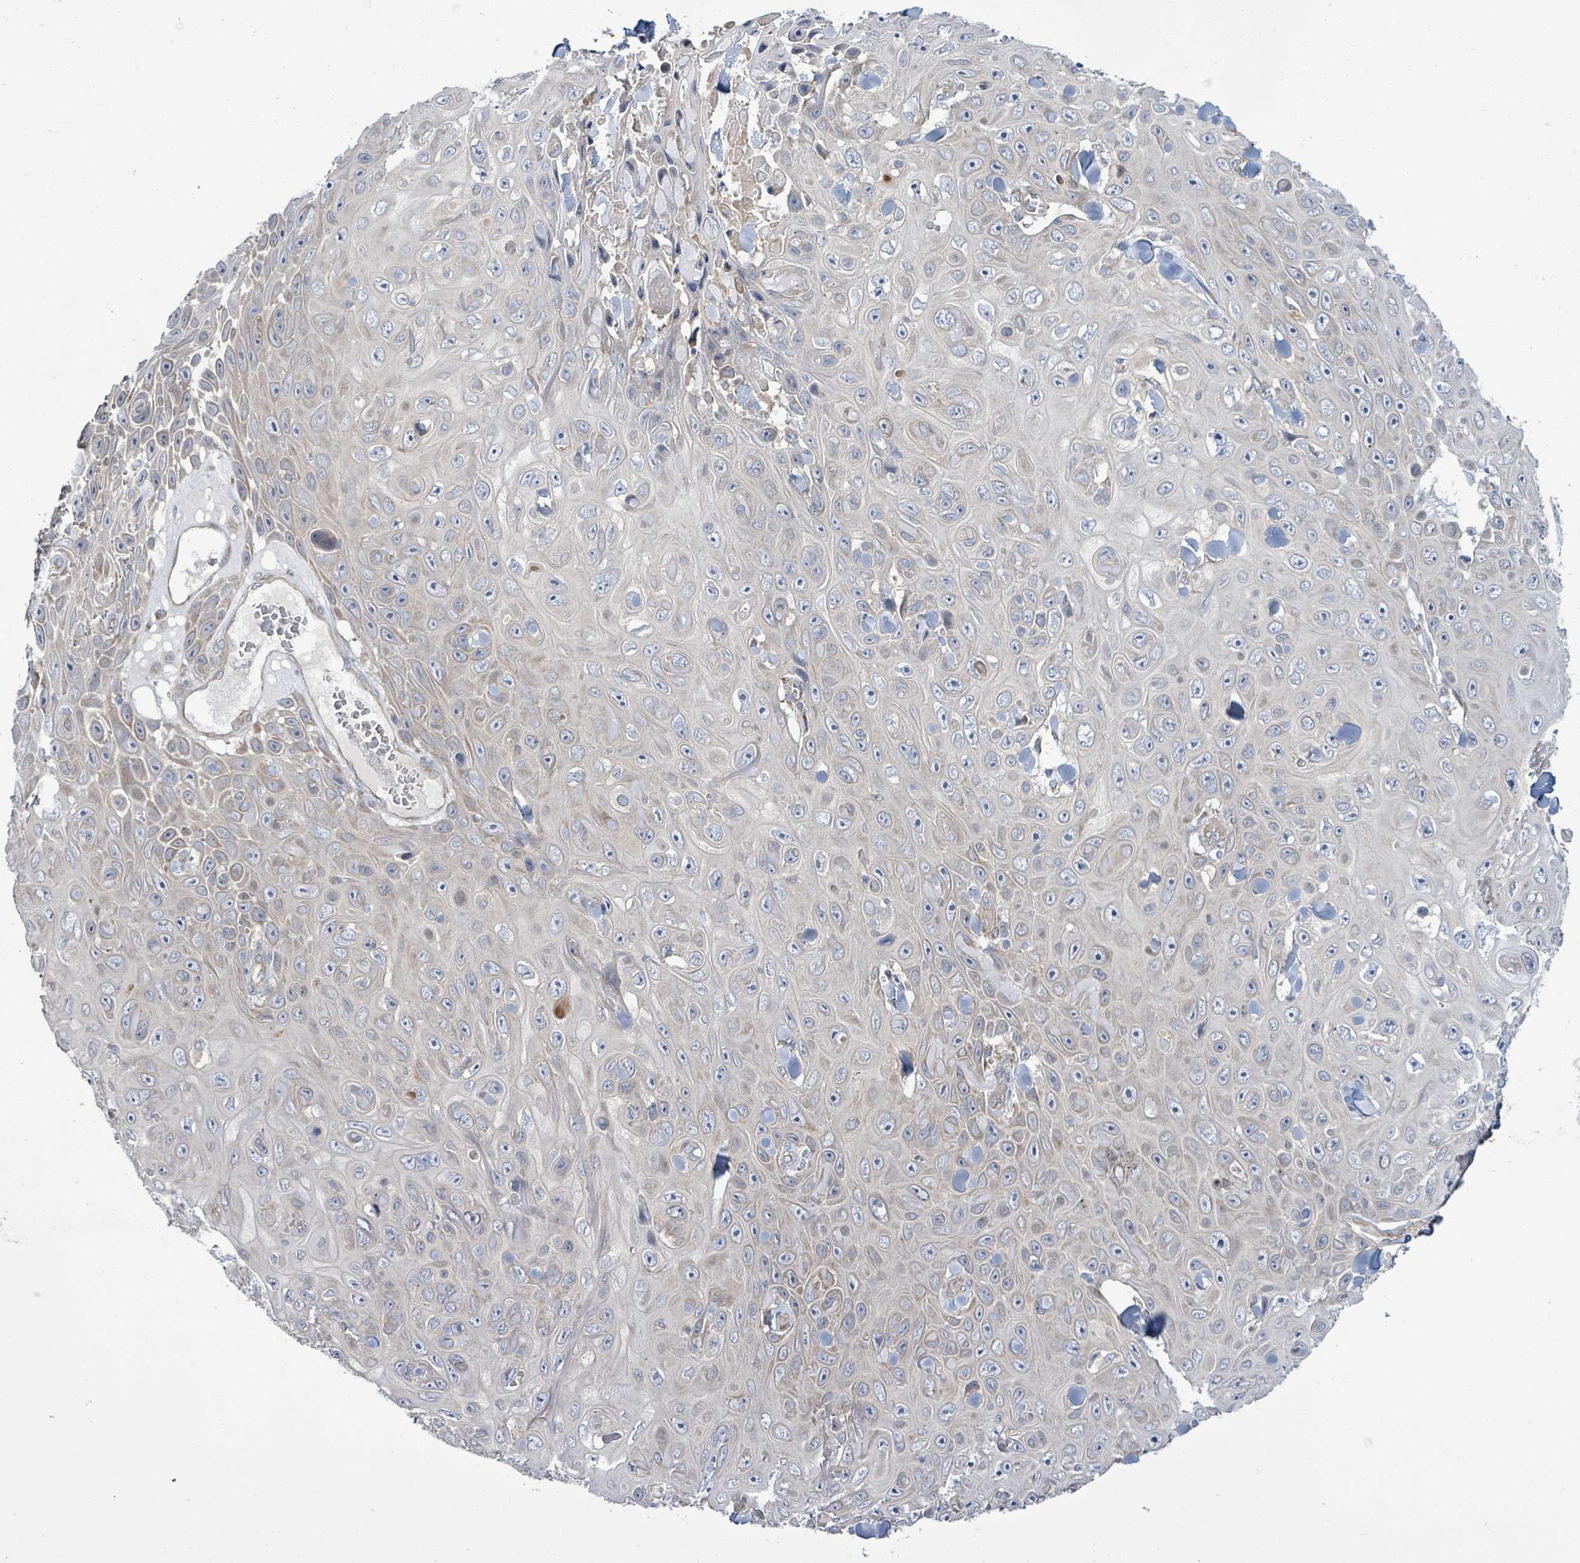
{"staining": {"intensity": "weak", "quantity": "<25%", "location": "cytoplasmic/membranous"}, "tissue": "skin cancer", "cell_type": "Tumor cells", "image_type": "cancer", "snomed": [{"axis": "morphology", "description": "Squamous cell carcinoma, NOS"}, {"axis": "topography", "description": "Skin"}], "caption": "This is an immunohistochemistry (IHC) image of skin cancer (squamous cell carcinoma). There is no positivity in tumor cells.", "gene": "KBTBD11", "patient": {"sex": "male", "age": 82}}